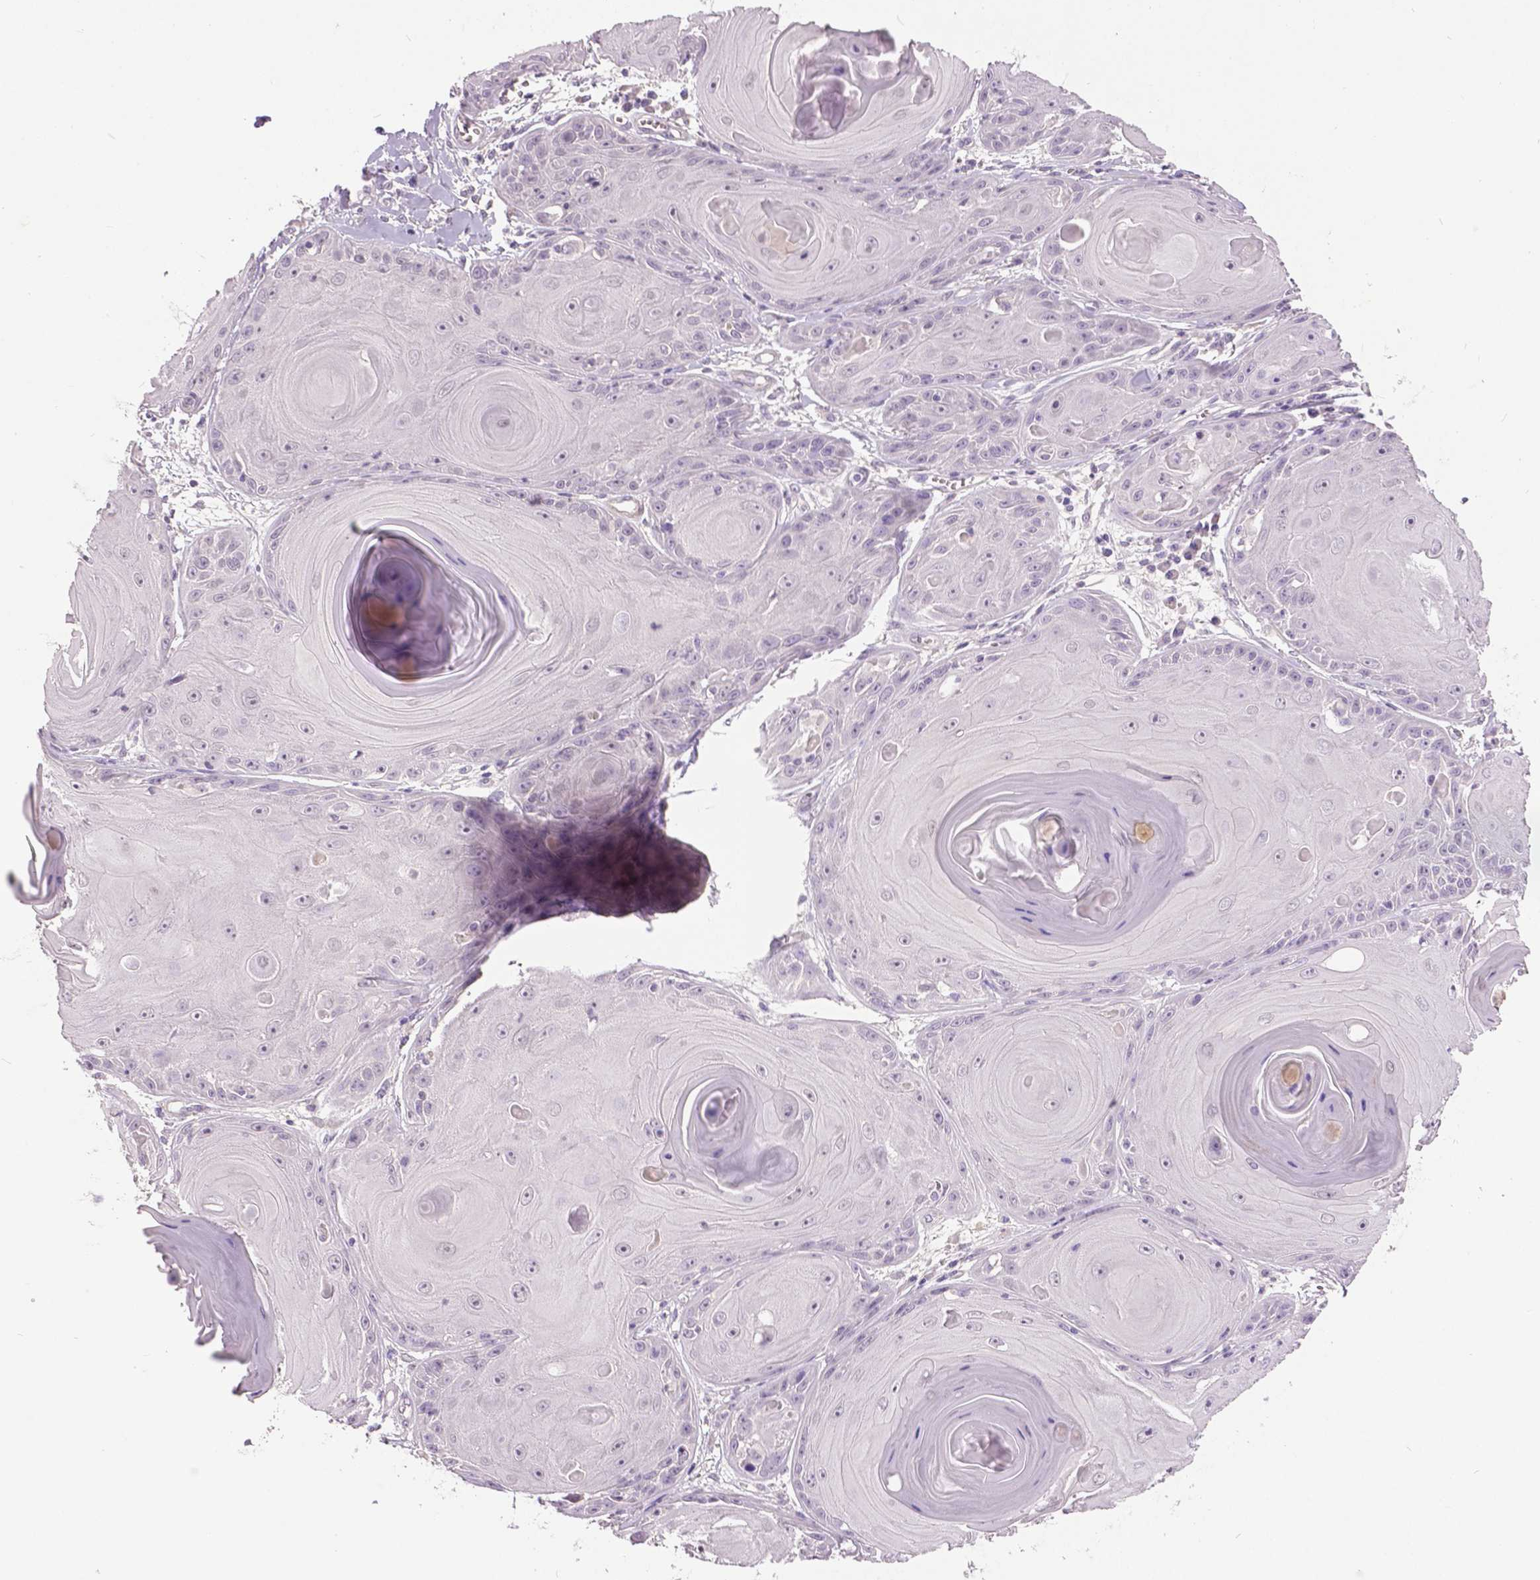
{"staining": {"intensity": "negative", "quantity": "none", "location": "none"}, "tissue": "skin cancer", "cell_type": "Tumor cells", "image_type": "cancer", "snomed": [{"axis": "morphology", "description": "Squamous cell carcinoma, NOS"}, {"axis": "topography", "description": "Skin"}, {"axis": "topography", "description": "Vulva"}], "caption": "The histopathology image reveals no significant expression in tumor cells of skin cancer.", "gene": "FOXA1", "patient": {"sex": "female", "age": 85}}